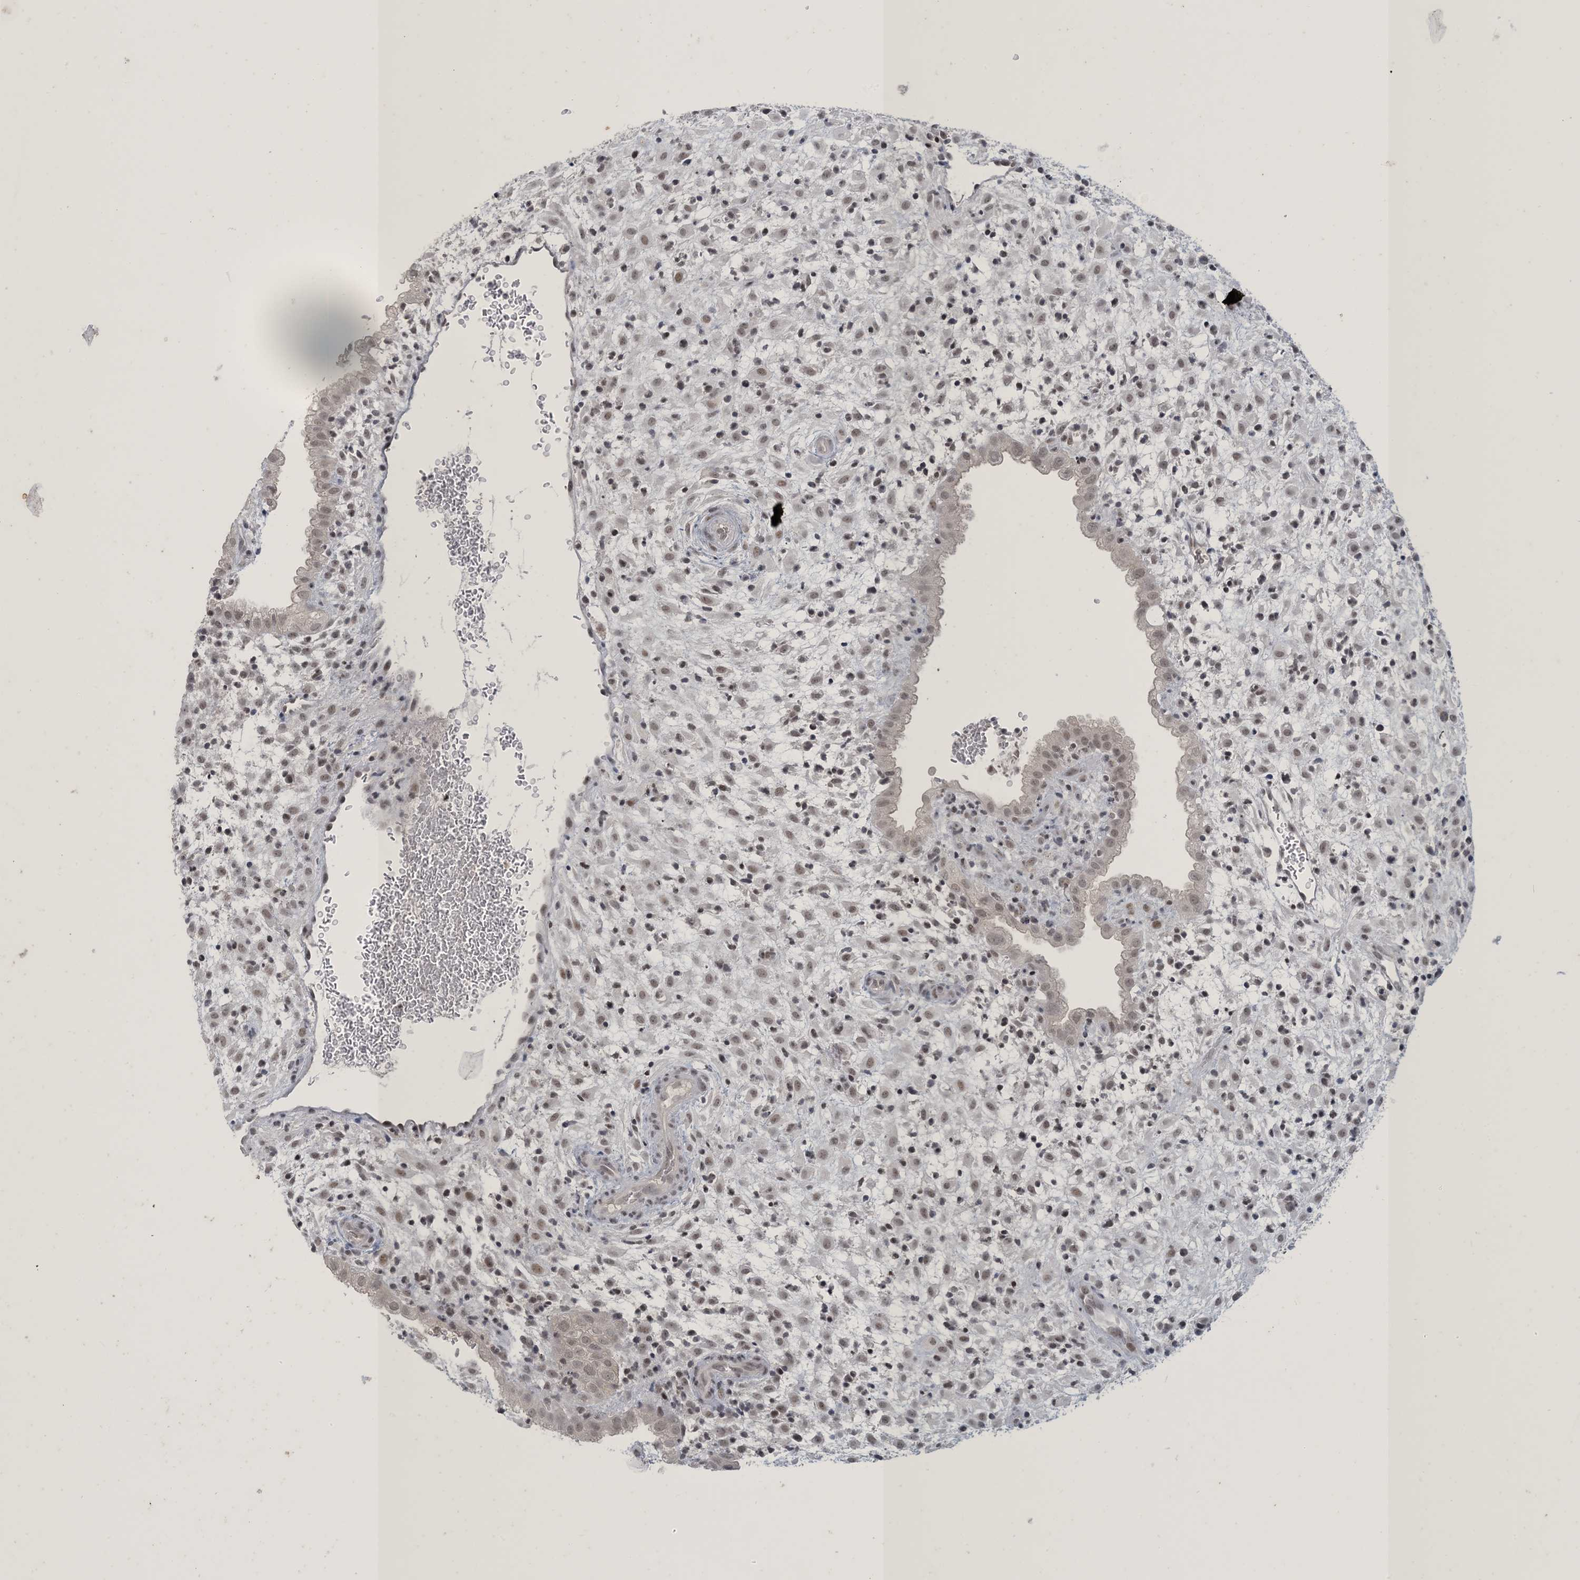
{"staining": {"intensity": "weak", "quantity": ">75%", "location": "nuclear"}, "tissue": "placenta", "cell_type": "Decidual cells", "image_type": "normal", "snomed": [{"axis": "morphology", "description": "Normal tissue, NOS"}, {"axis": "topography", "description": "Placenta"}], "caption": "IHC of unremarkable placenta displays low levels of weak nuclear staining in about >75% of decidual cells.", "gene": "ZNF674", "patient": {"sex": "female", "age": 35}}